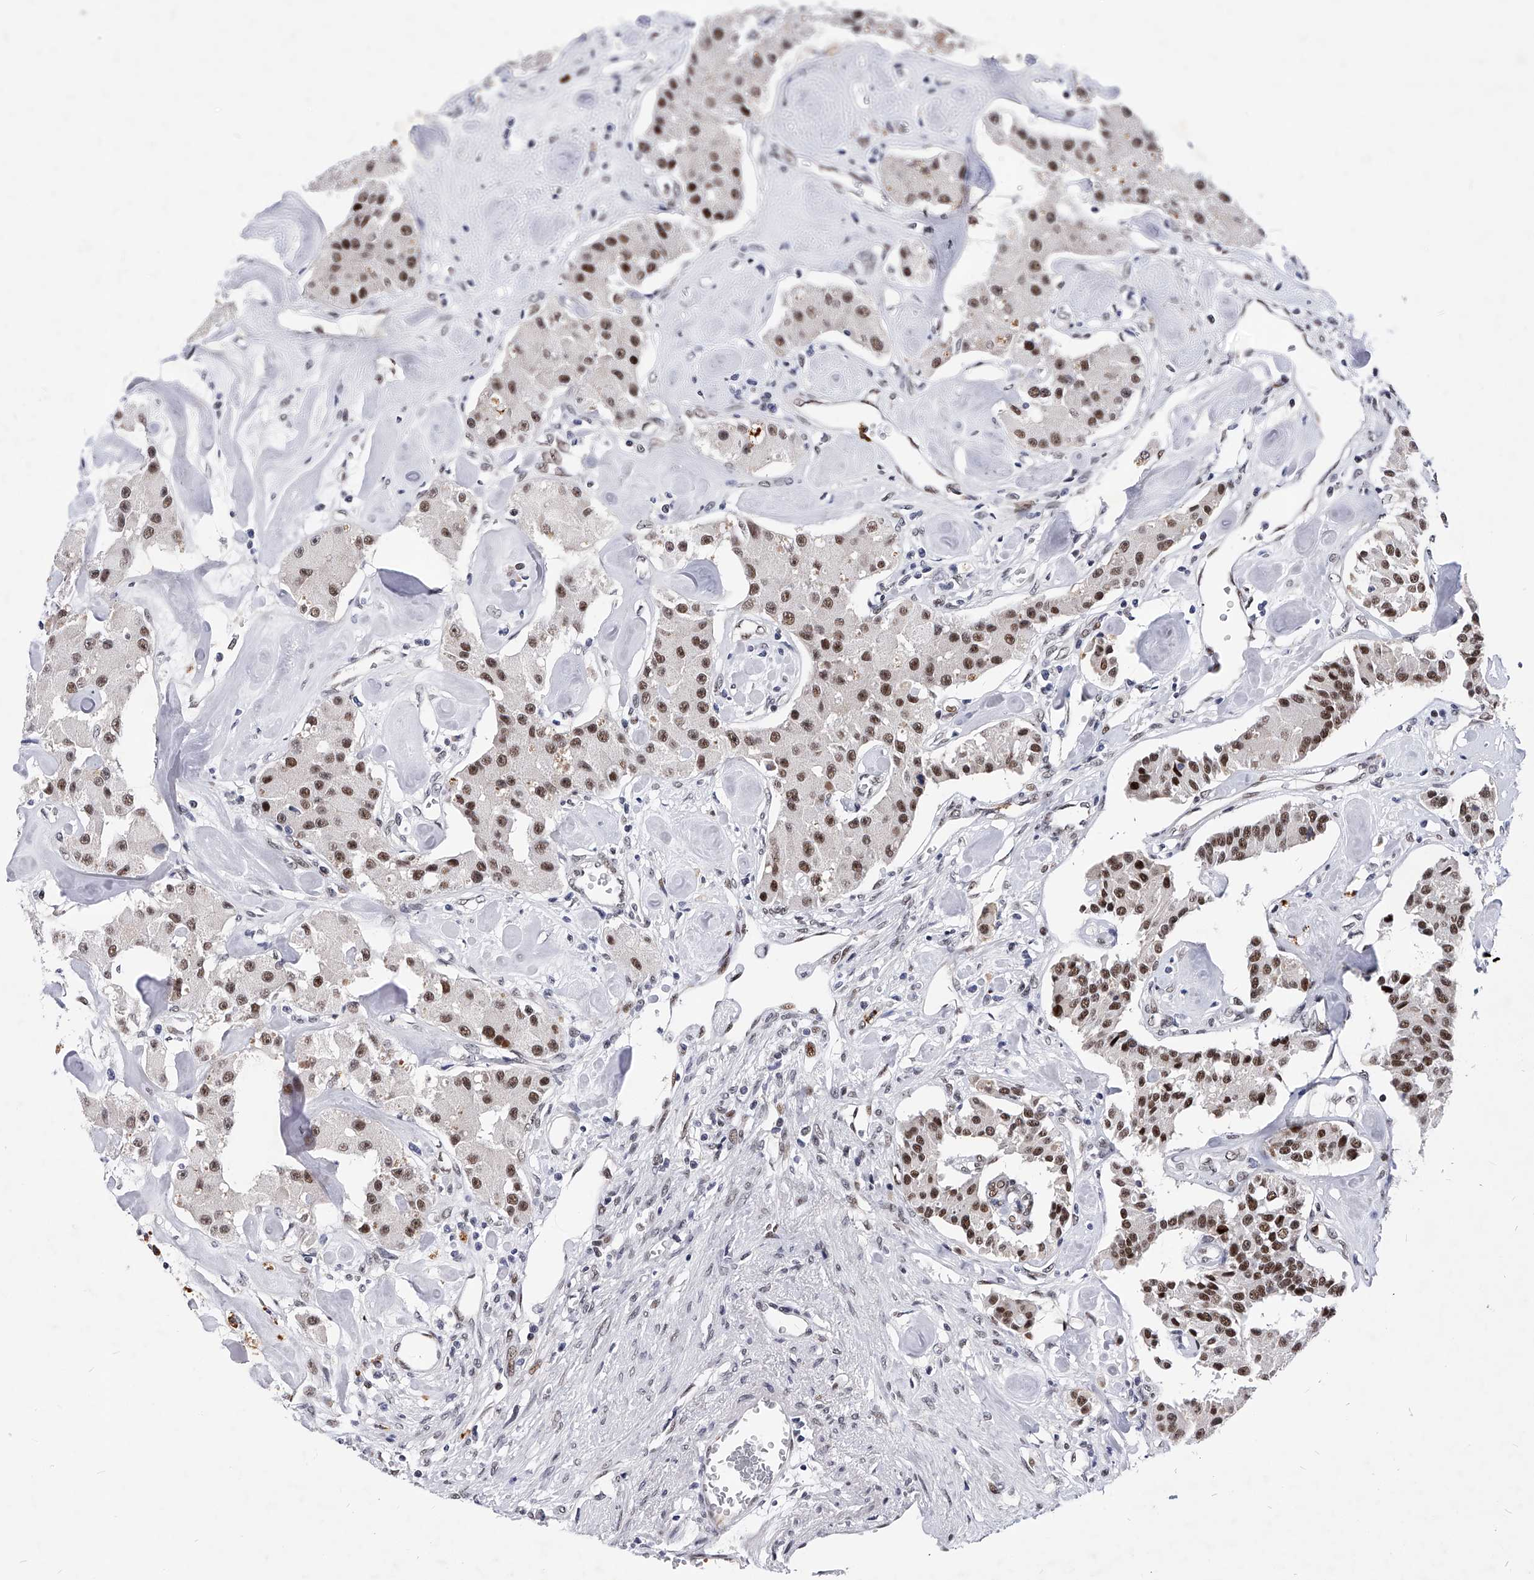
{"staining": {"intensity": "strong", "quantity": ">75%", "location": "nuclear"}, "tissue": "carcinoid", "cell_type": "Tumor cells", "image_type": "cancer", "snomed": [{"axis": "morphology", "description": "Carcinoid, malignant, NOS"}, {"axis": "topography", "description": "Pancreas"}], "caption": "A micrograph showing strong nuclear positivity in approximately >75% of tumor cells in carcinoid, as visualized by brown immunohistochemical staining.", "gene": "TESK2", "patient": {"sex": "male", "age": 41}}